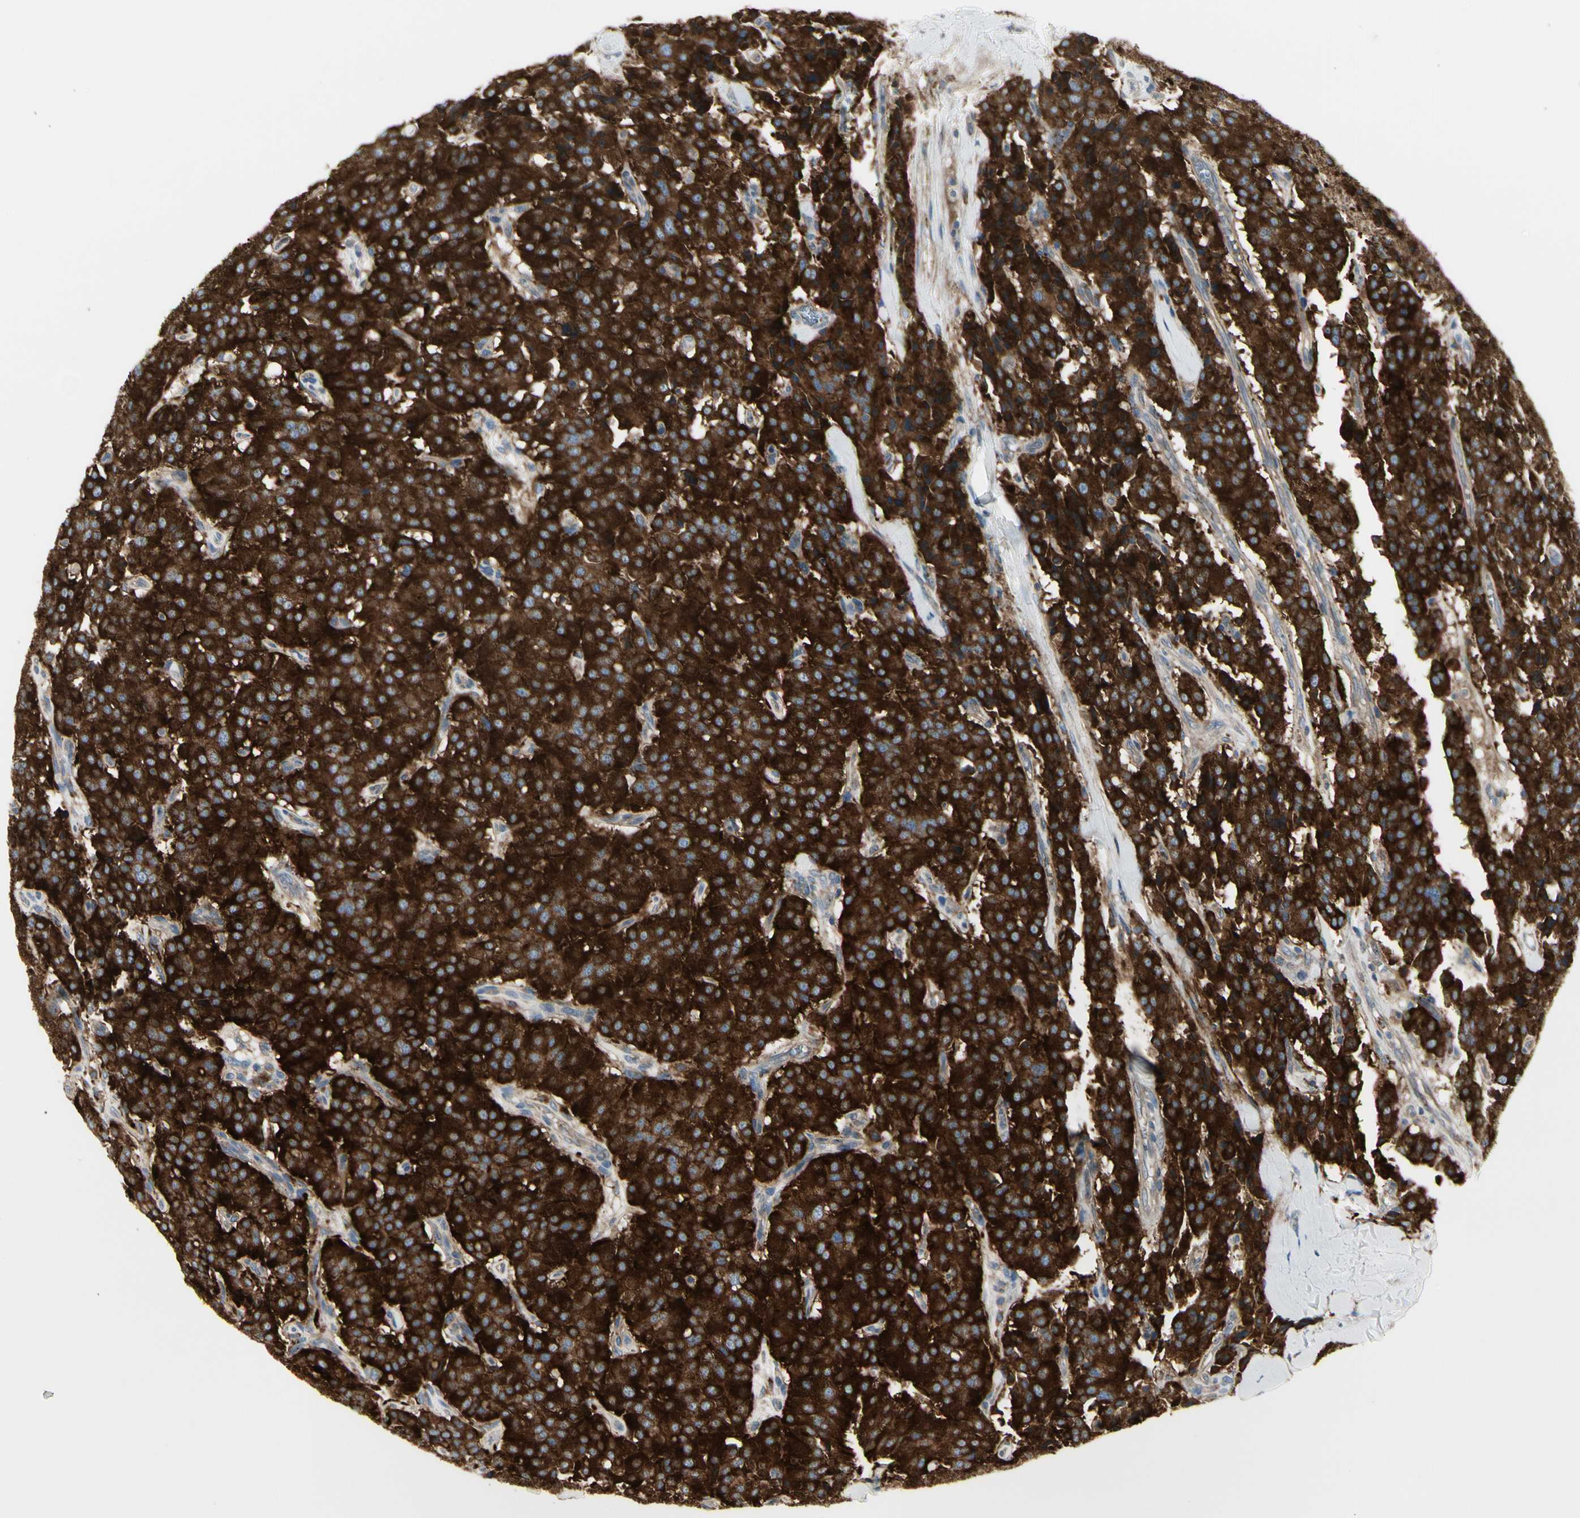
{"staining": {"intensity": "strong", "quantity": ">75%", "location": "cytoplasmic/membranous"}, "tissue": "carcinoid", "cell_type": "Tumor cells", "image_type": "cancer", "snomed": [{"axis": "morphology", "description": "Carcinoid, malignant, NOS"}, {"axis": "topography", "description": "Lung"}], "caption": "DAB immunohistochemical staining of human carcinoid (malignant) reveals strong cytoplasmic/membranous protein staining in about >75% of tumor cells.", "gene": "ATP6V1B2", "patient": {"sex": "male", "age": 30}}